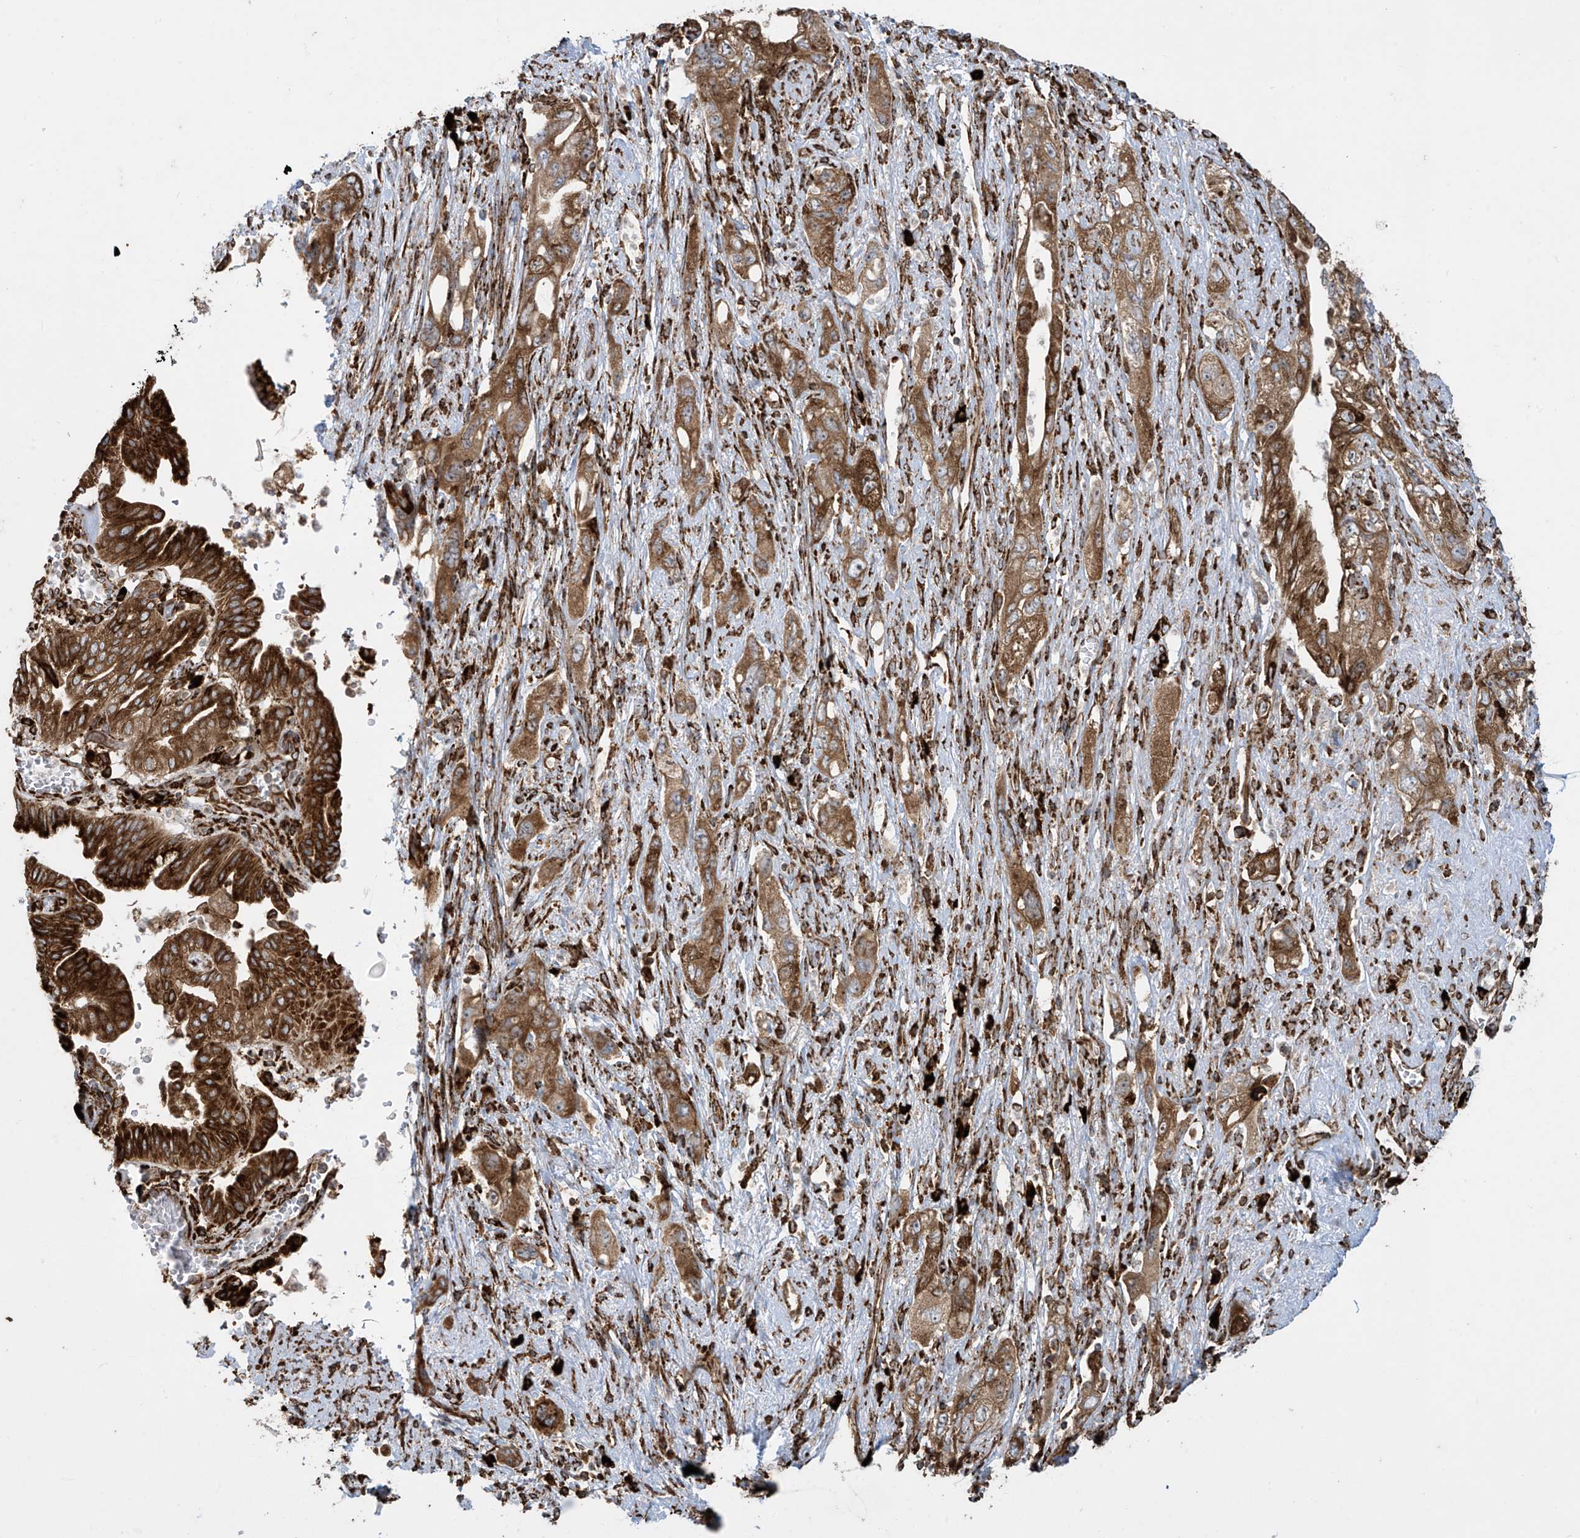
{"staining": {"intensity": "moderate", "quantity": ">75%", "location": "cytoplasmic/membranous"}, "tissue": "pancreatic cancer", "cell_type": "Tumor cells", "image_type": "cancer", "snomed": [{"axis": "morphology", "description": "Adenocarcinoma, NOS"}, {"axis": "topography", "description": "Pancreas"}], "caption": "The immunohistochemical stain highlights moderate cytoplasmic/membranous expression in tumor cells of adenocarcinoma (pancreatic) tissue. Immunohistochemistry (ihc) stains the protein of interest in brown and the nuclei are stained blue.", "gene": "MX1", "patient": {"sex": "female", "age": 73}}